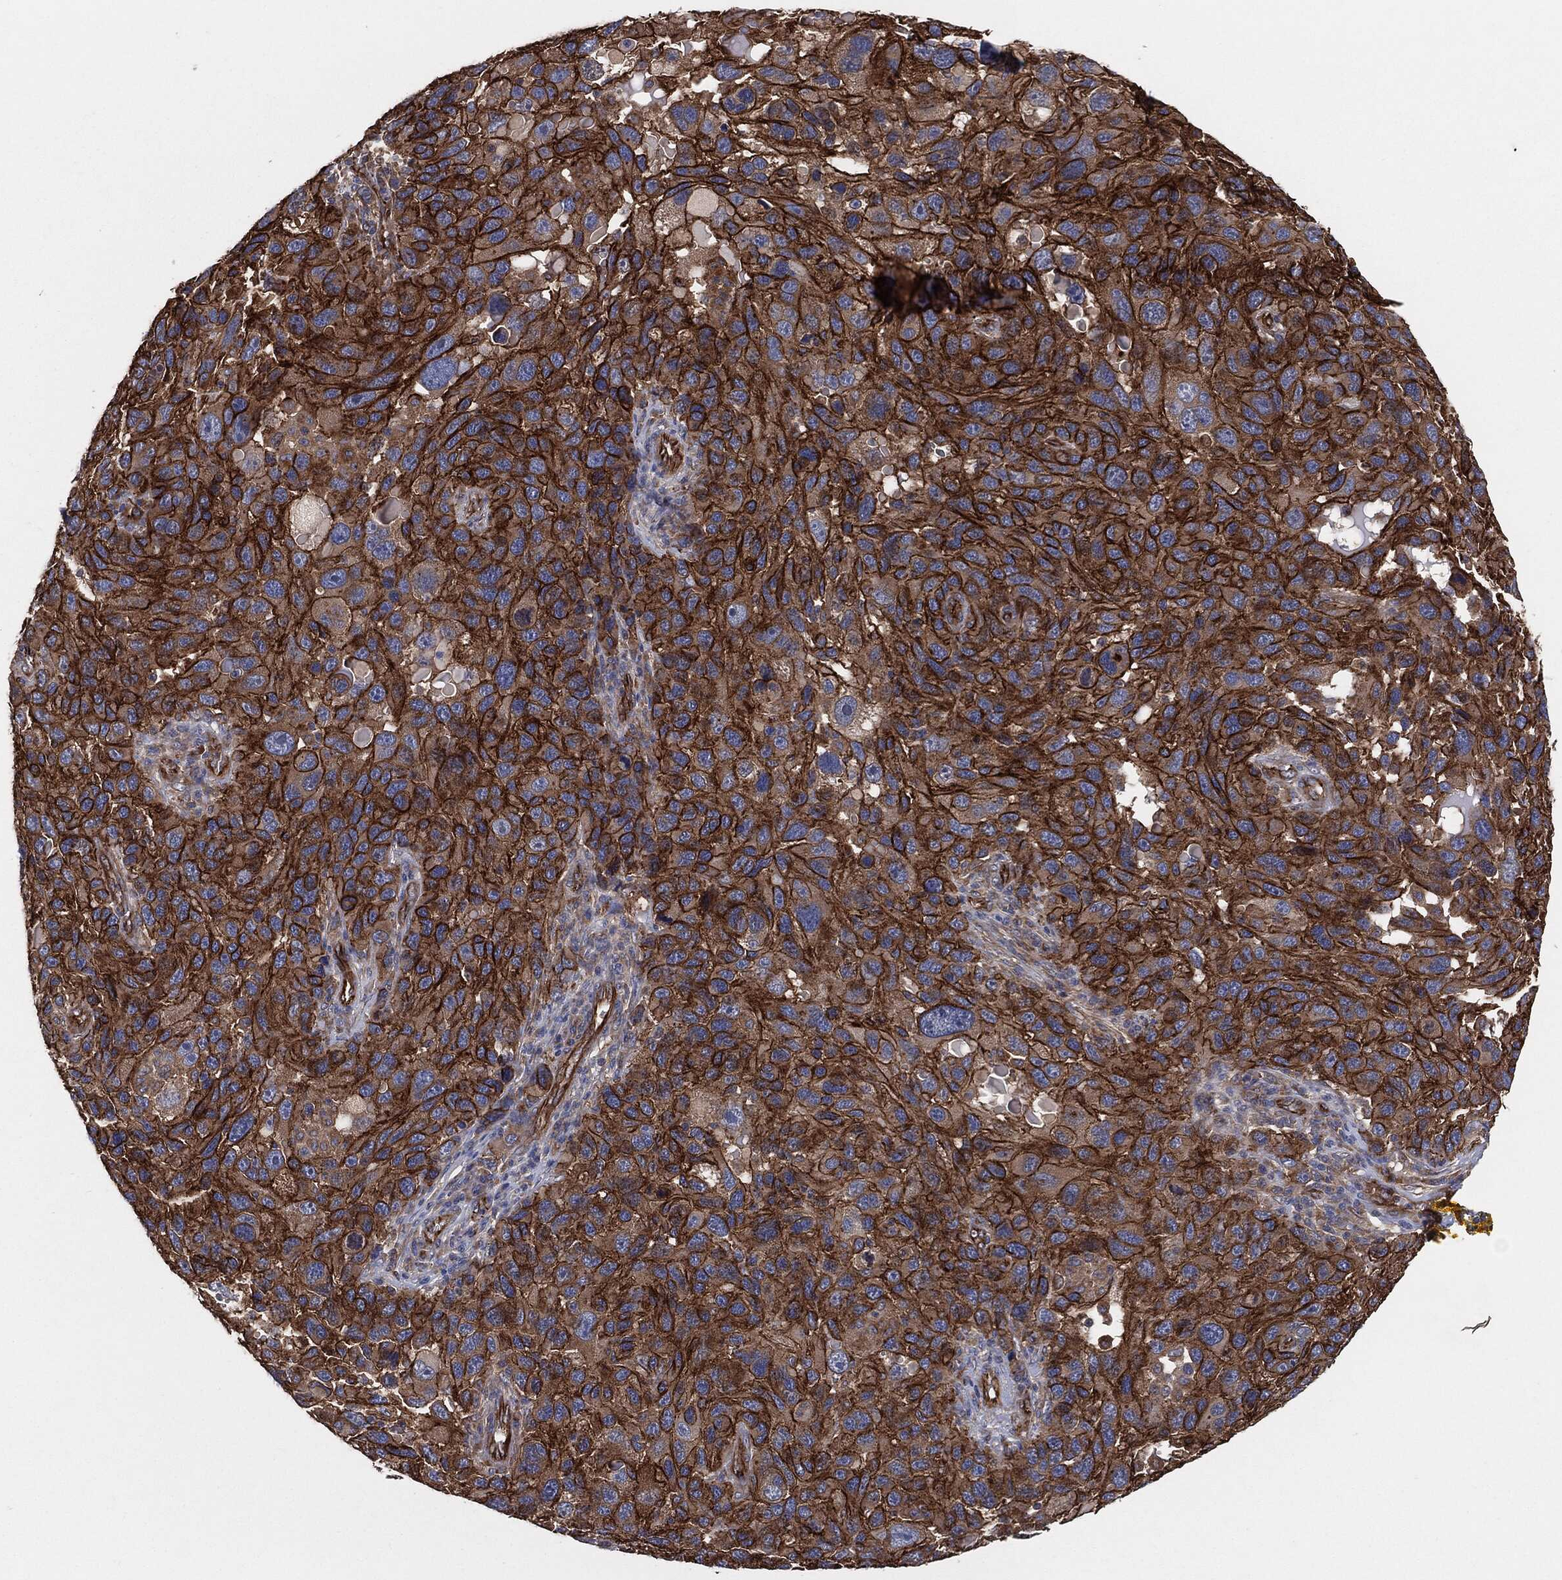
{"staining": {"intensity": "strong", "quantity": ">75%", "location": "cytoplasmic/membranous"}, "tissue": "melanoma", "cell_type": "Tumor cells", "image_type": "cancer", "snomed": [{"axis": "morphology", "description": "Malignant melanoma, NOS"}, {"axis": "topography", "description": "Skin"}], "caption": "IHC photomicrograph of human melanoma stained for a protein (brown), which displays high levels of strong cytoplasmic/membranous positivity in about >75% of tumor cells.", "gene": "CTNNA1", "patient": {"sex": "male", "age": 53}}